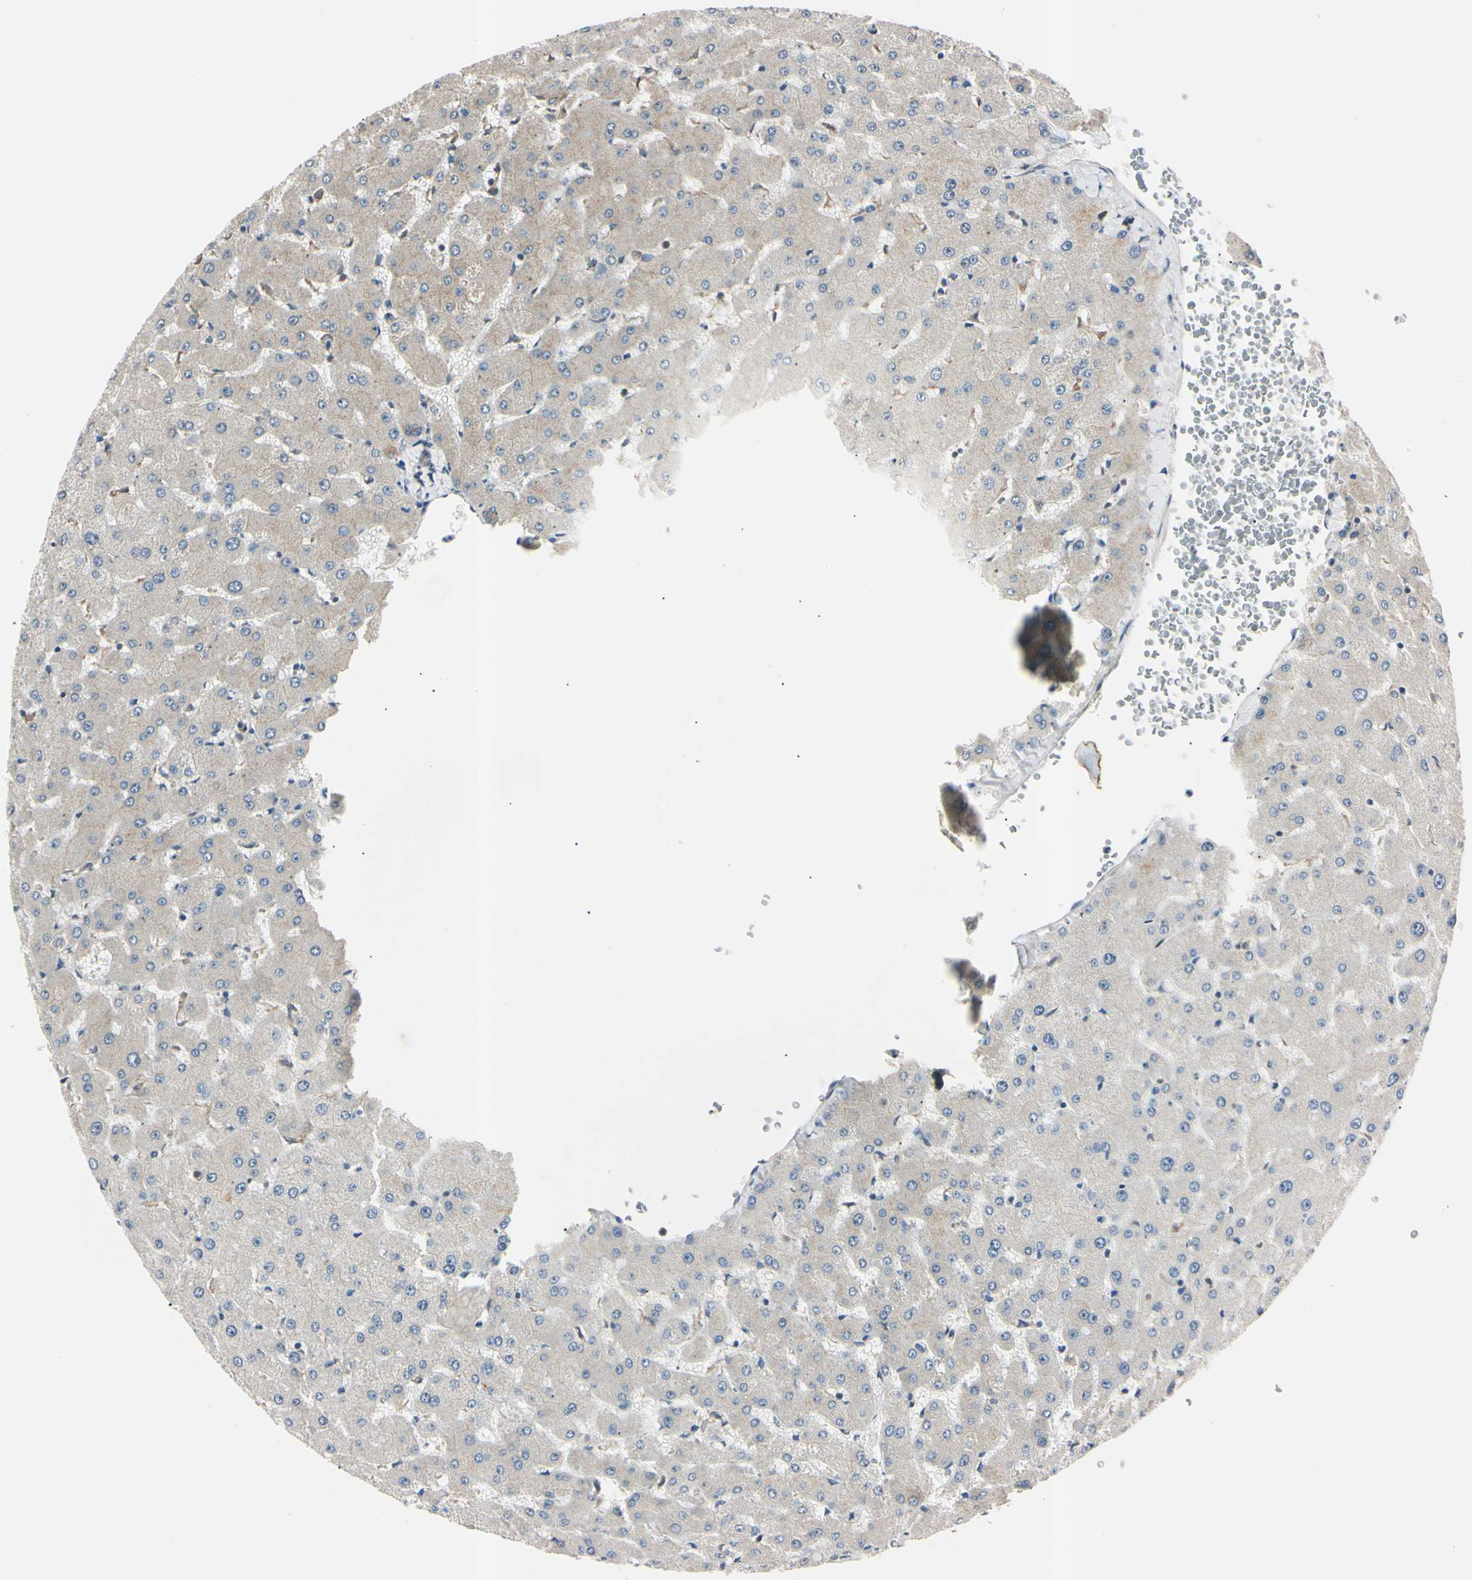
{"staining": {"intensity": "weak", "quantity": "<25%", "location": "cytoplasmic/membranous"}, "tissue": "liver", "cell_type": "Cholangiocytes", "image_type": "normal", "snomed": [{"axis": "morphology", "description": "Normal tissue, NOS"}, {"axis": "topography", "description": "Liver"}], "caption": "This is an immunohistochemistry (IHC) photomicrograph of benign liver. There is no positivity in cholangiocytes.", "gene": "EPN1", "patient": {"sex": "female", "age": 63}}